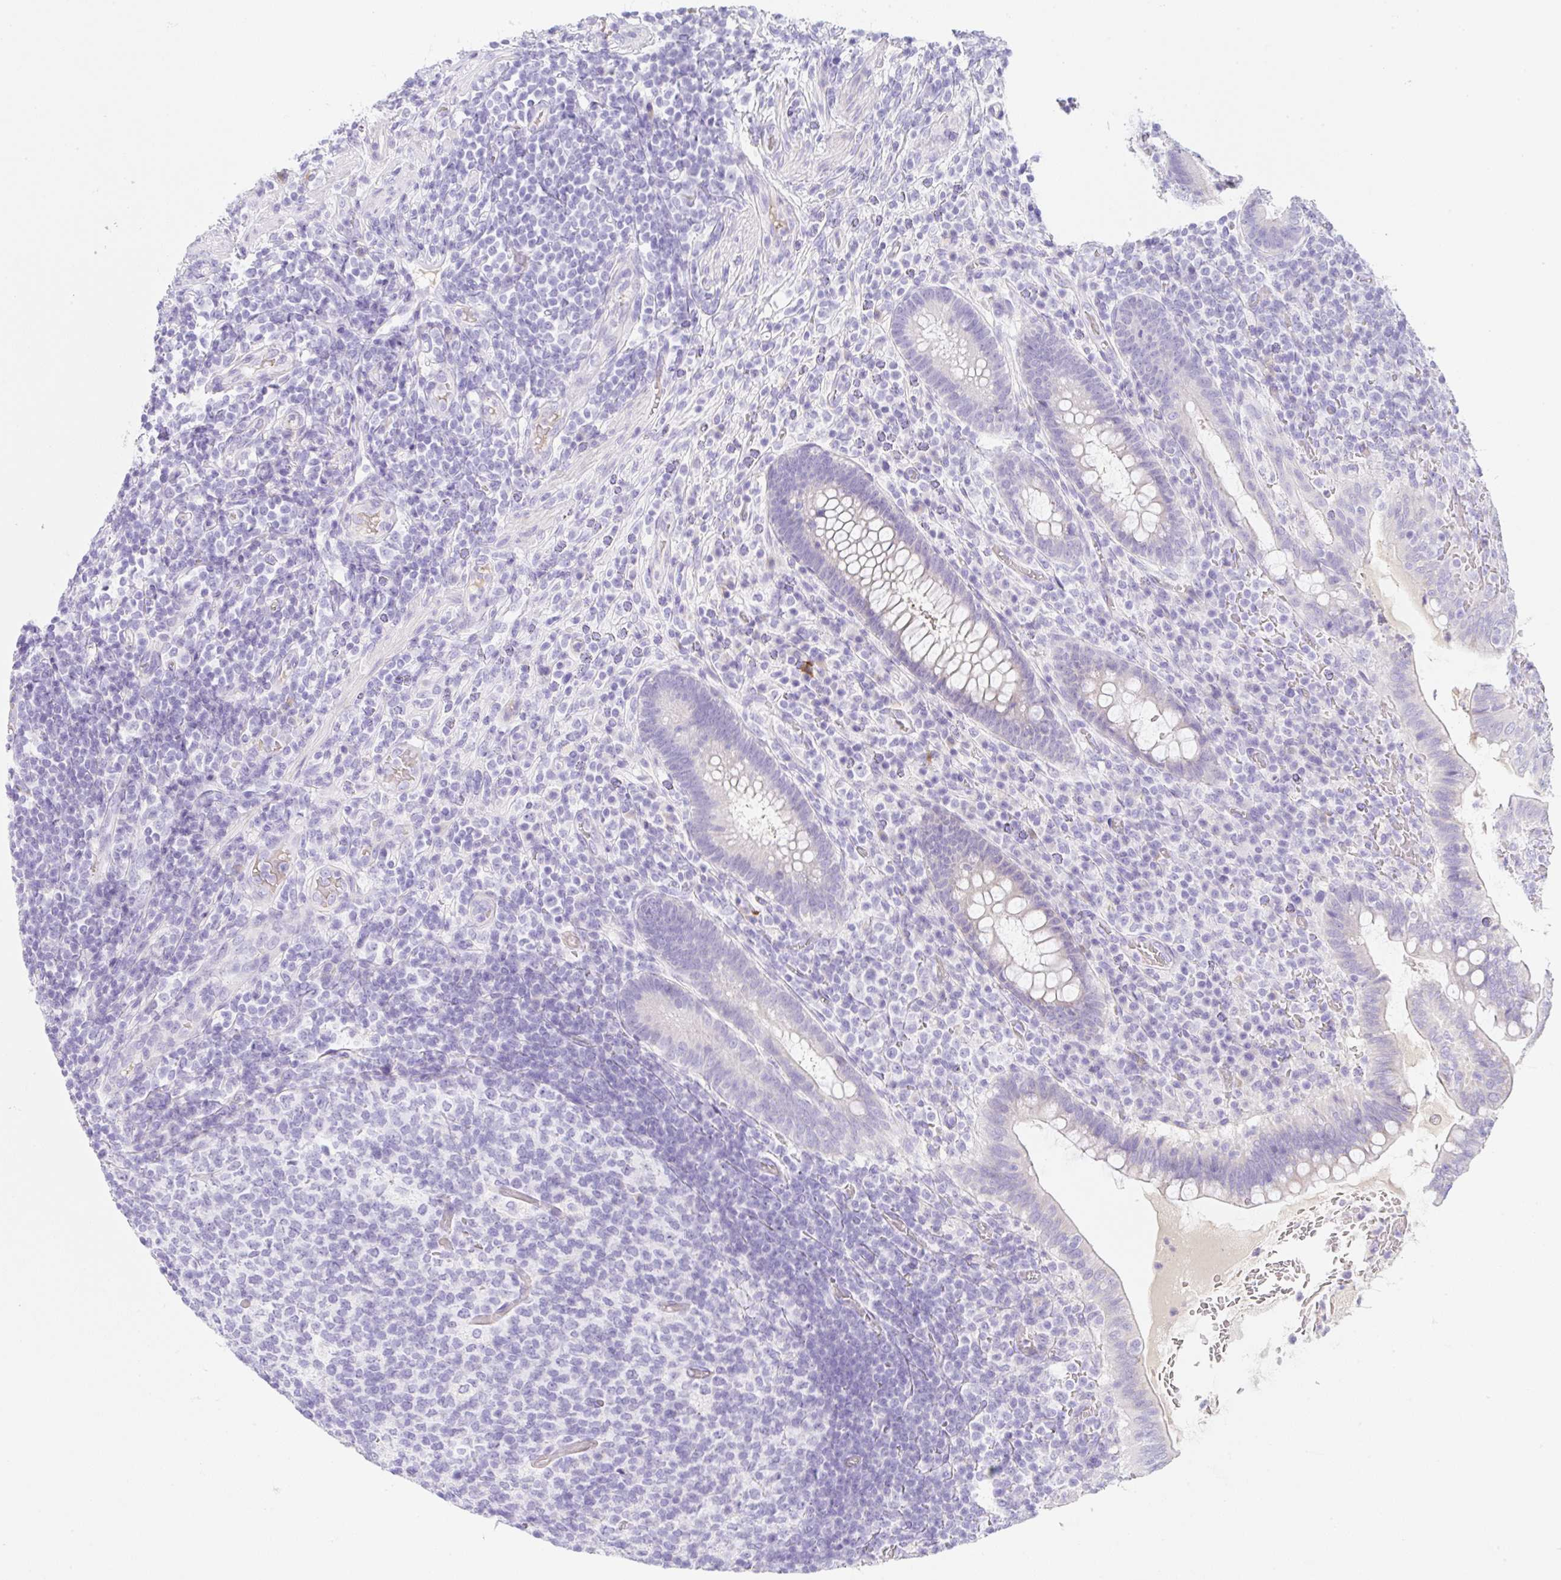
{"staining": {"intensity": "negative", "quantity": "none", "location": "none"}, "tissue": "appendix", "cell_type": "Glandular cells", "image_type": "normal", "snomed": [{"axis": "morphology", "description": "Normal tissue, NOS"}, {"axis": "topography", "description": "Appendix"}], "caption": "High magnification brightfield microscopy of unremarkable appendix stained with DAB (brown) and counterstained with hematoxylin (blue): glandular cells show no significant positivity. The staining was performed using DAB (3,3'-diaminobenzidine) to visualize the protein expression in brown, while the nuclei were stained in blue with hematoxylin (Magnification: 20x).", "gene": "KLK8", "patient": {"sex": "female", "age": 43}}